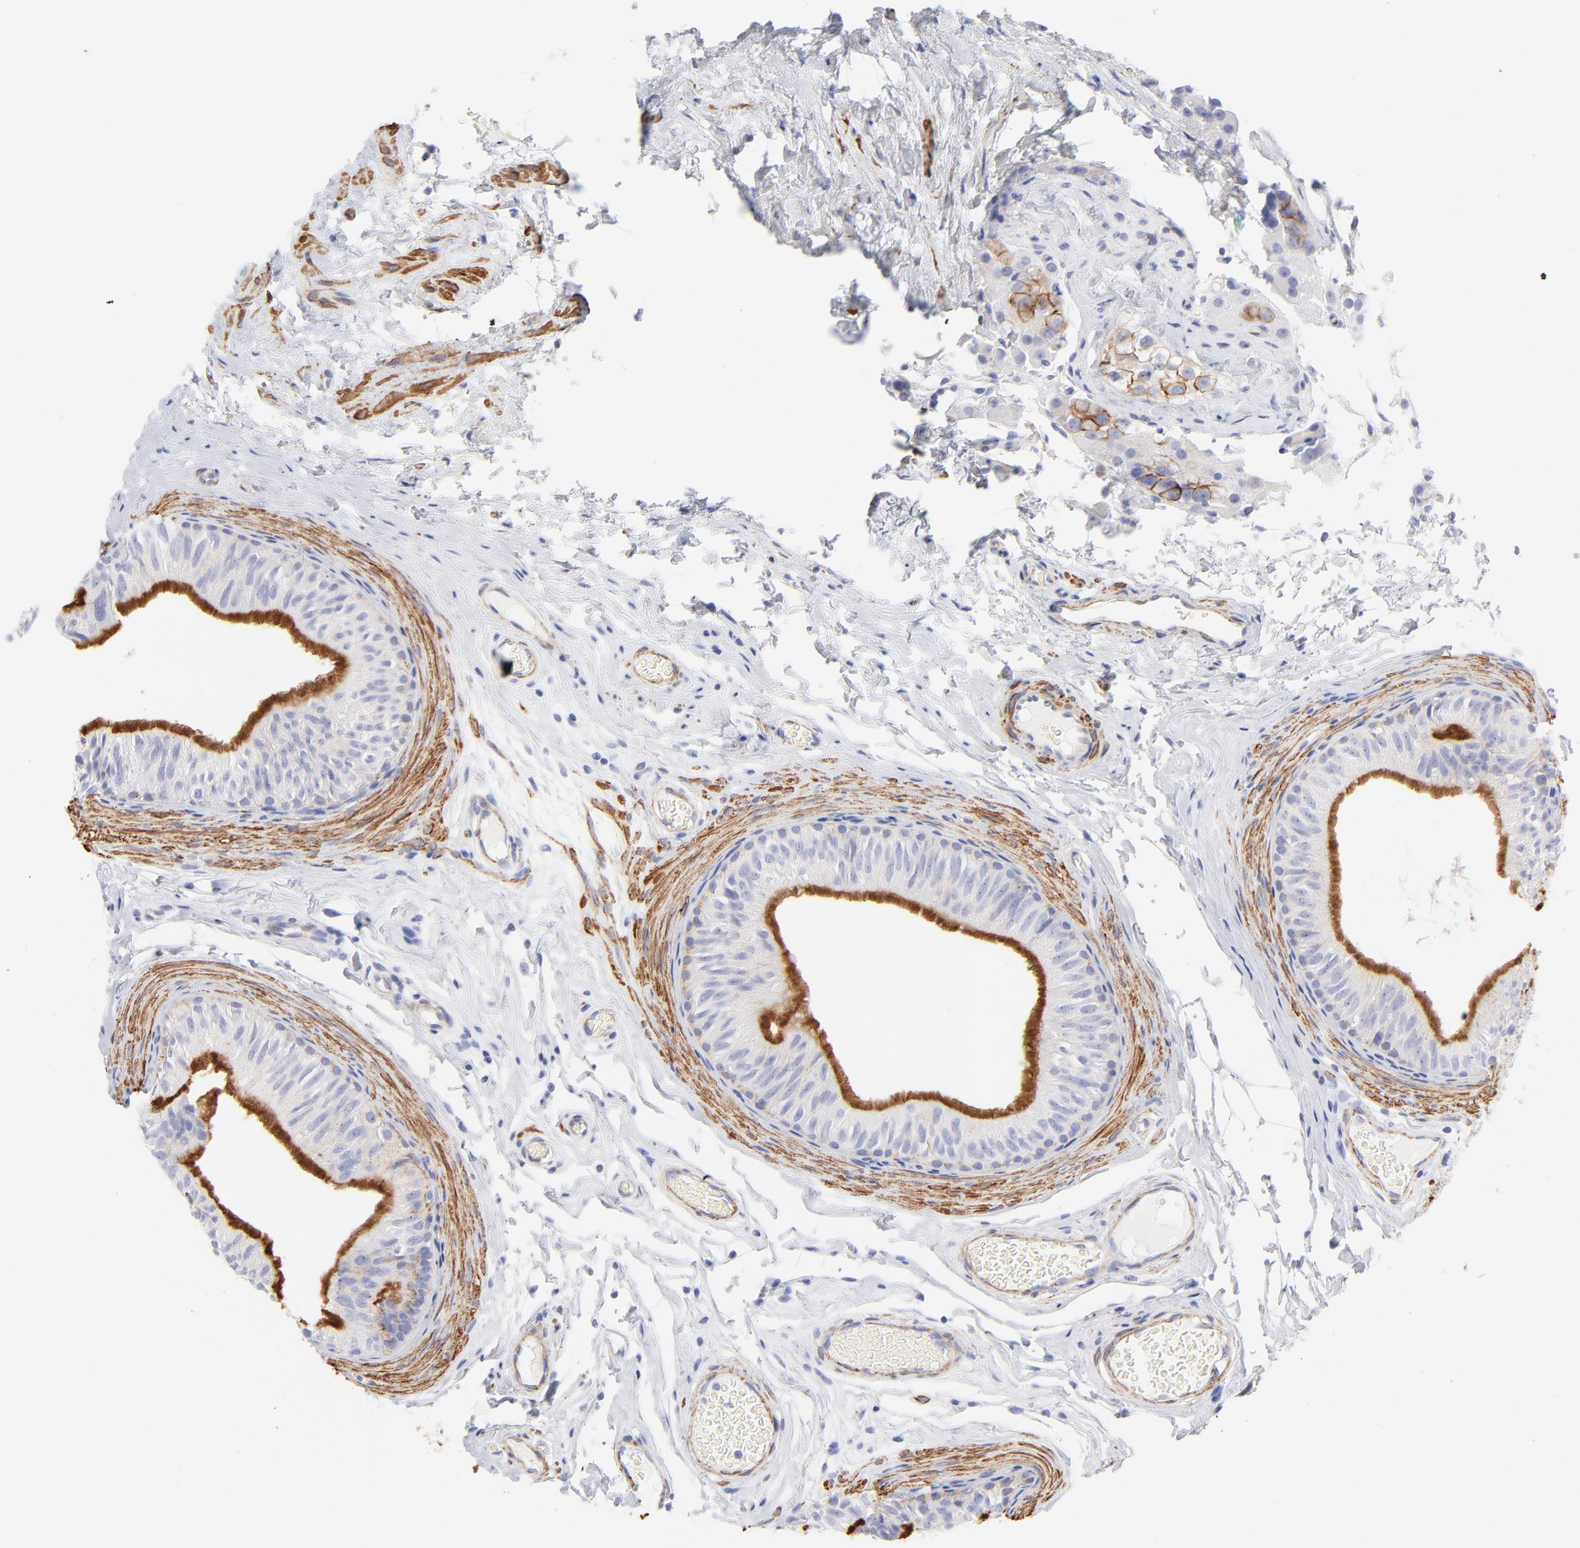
{"staining": {"intensity": "strong", "quantity": ">75%", "location": "cytoplasmic/membranous"}, "tissue": "epididymis", "cell_type": "Glandular cells", "image_type": "normal", "snomed": [{"axis": "morphology", "description": "Normal tissue, NOS"}, {"axis": "topography", "description": "Testis"}, {"axis": "topography", "description": "Epididymis"}], "caption": "About >75% of glandular cells in normal human epididymis show strong cytoplasmic/membranous protein expression as visualized by brown immunohistochemical staining.", "gene": "ACTA2", "patient": {"sex": "male", "age": 36}}